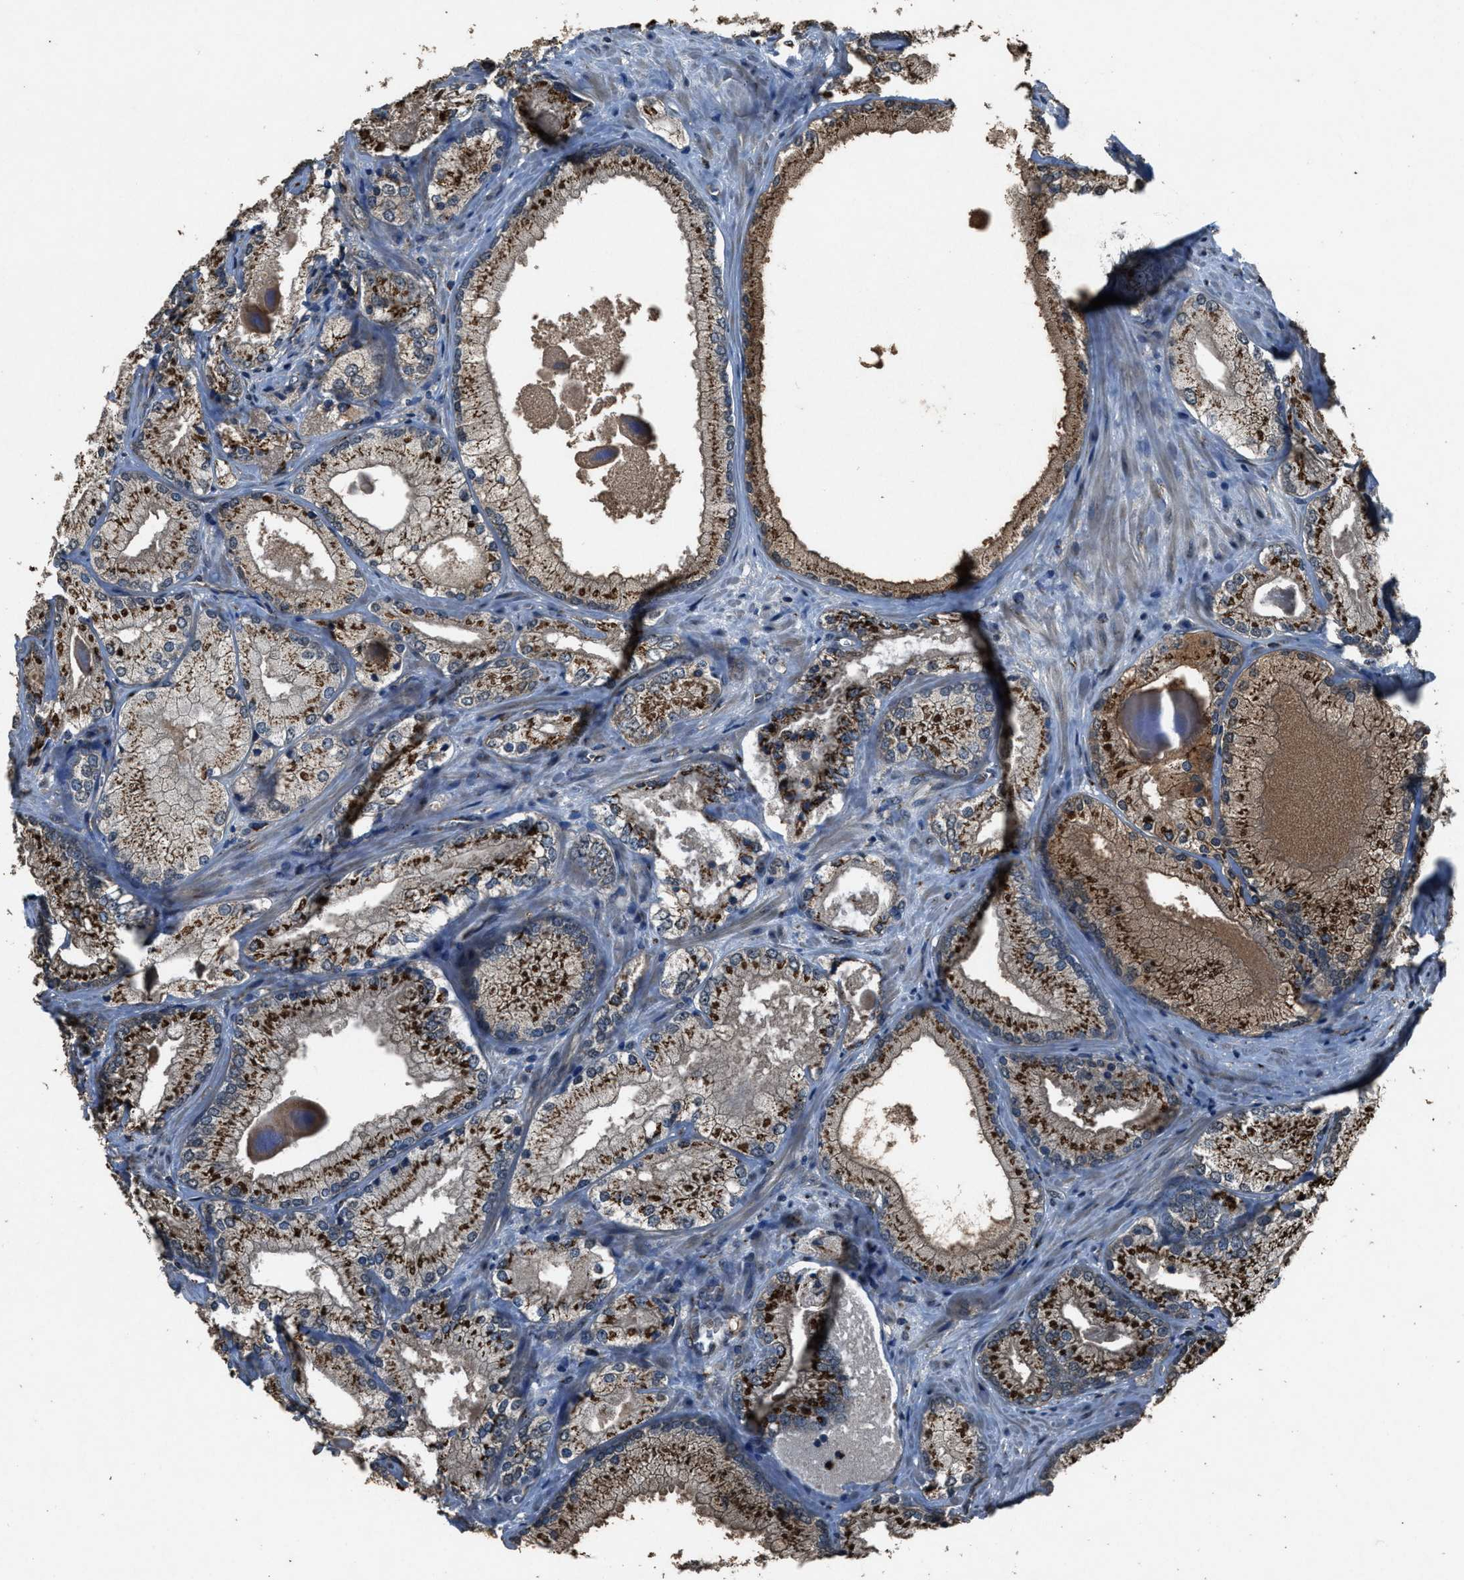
{"staining": {"intensity": "strong", "quantity": "25%-75%", "location": "cytoplasmic/membranous"}, "tissue": "prostate cancer", "cell_type": "Tumor cells", "image_type": "cancer", "snomed": [{"axis": "morphology", "description": "Adenocarcinoma, Low grade"}, {"axis": "topography", "description": "Prostate"}], "caption": "Protein analysis of prostate cancer tissue displays strong cytoplasmic/membranous positivity in about 25%-75% of tumor cells.", "gene": "SLC38A10", "patient": {"sex": "male", "age": 65}}